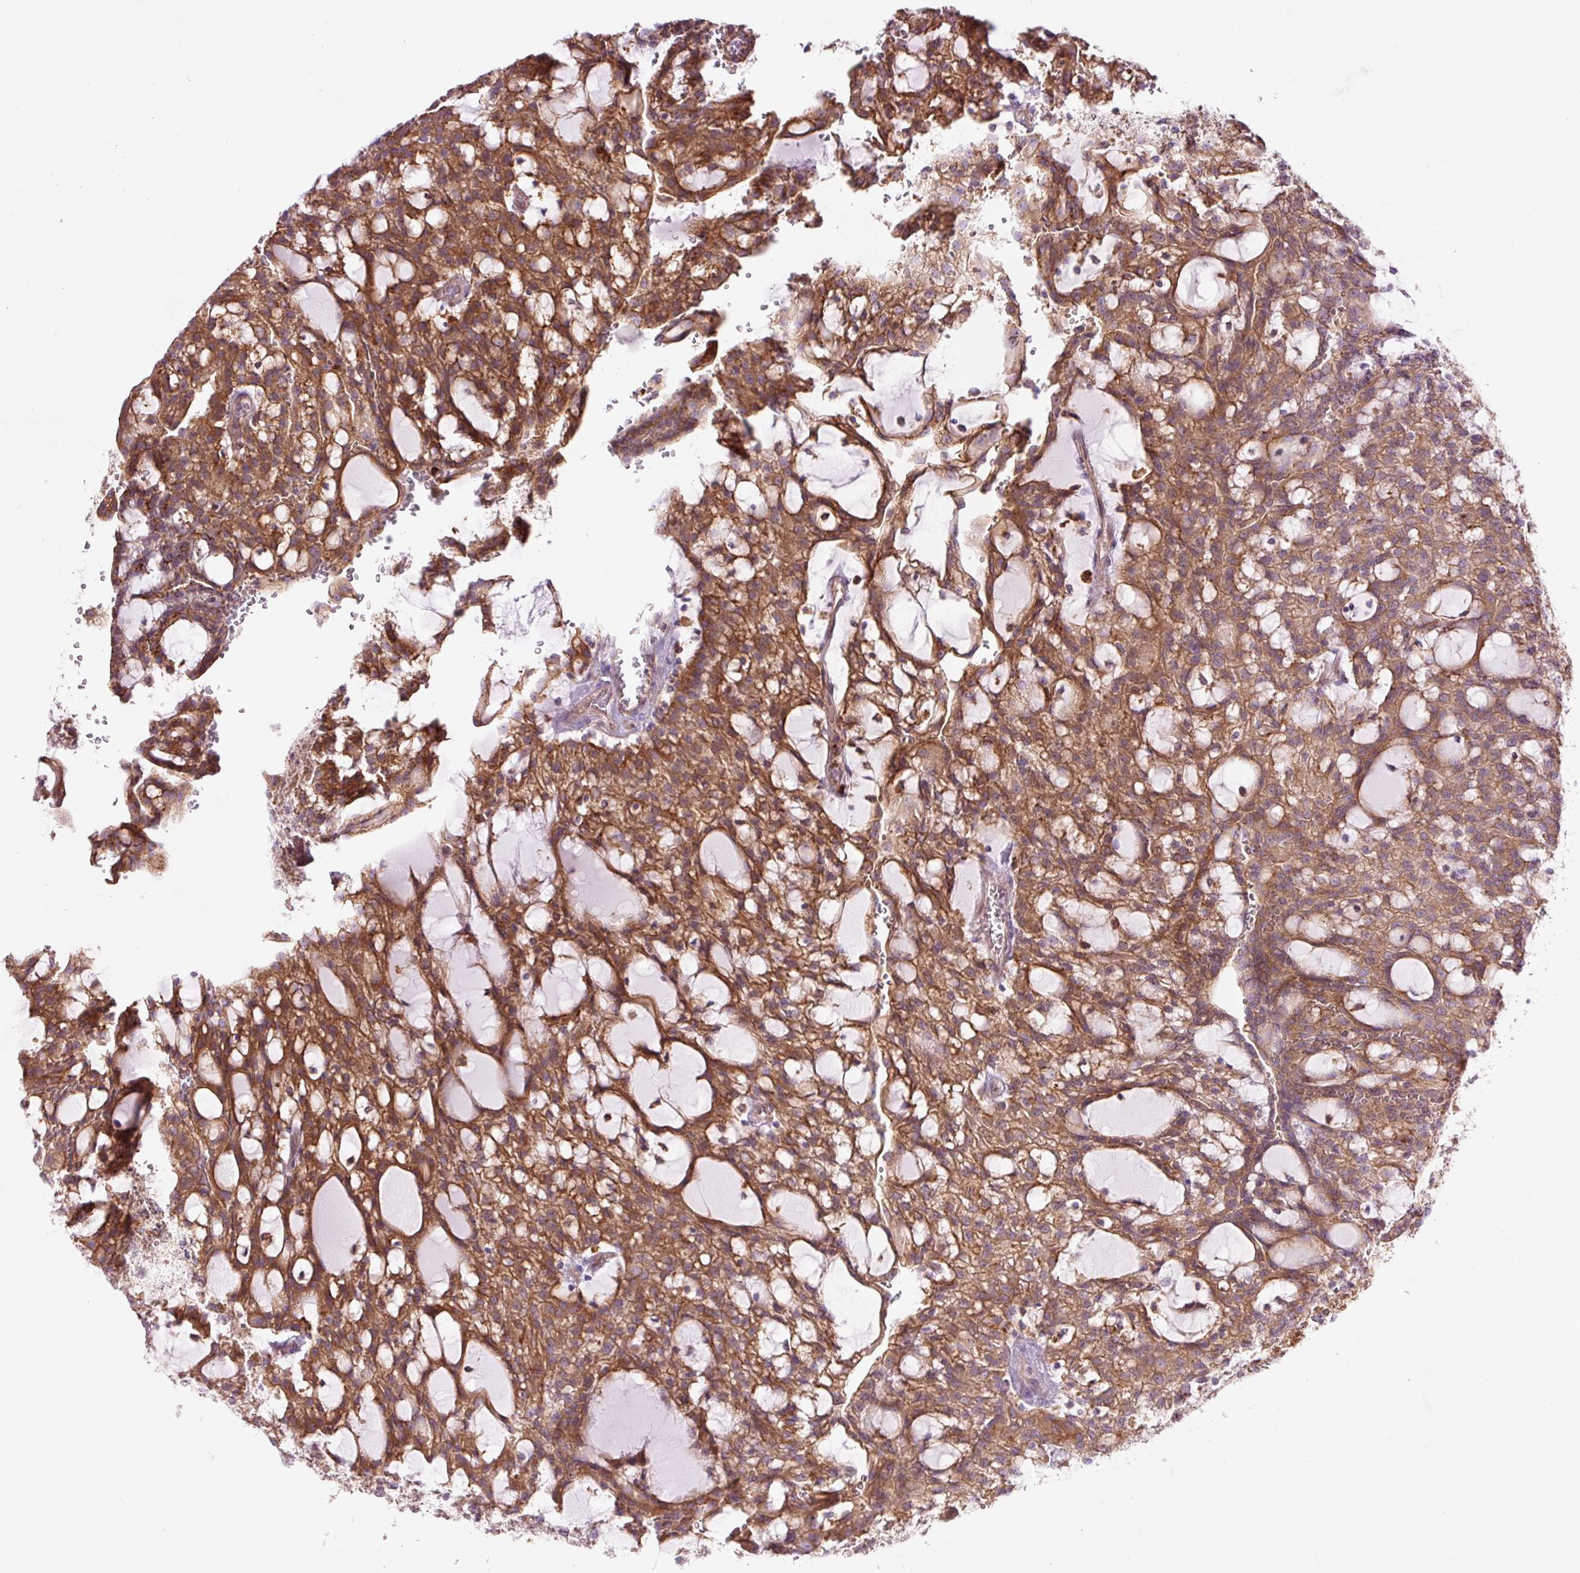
{"staining": {"intensity": "strong", "quantity": ">75%", "location": "cytoplasmic/membranous"}, "tissue": "renal cancer", "cell_type": "Tumor cells", "image_type": "cancer", "snomed": [{"axis": "morphology", "description": "Adenocarcinoma, NOS"}, {"axis": "topography", "description": "Kidney"}], "caption": "IHC staining of renal cancer (adenocarcinoma), which demonstrates high levels of strong cytoplasmic/membranous positivity in about >75% of tumor cells indicating strong cytoplasmic/membranous protein staining. The staining was performed using DAB (brown) for protein detection and nuclei were counterstained in hematoxylin (blue).", "gene": "SH2D6", "patient": {"sex": "male", "age": 63}}